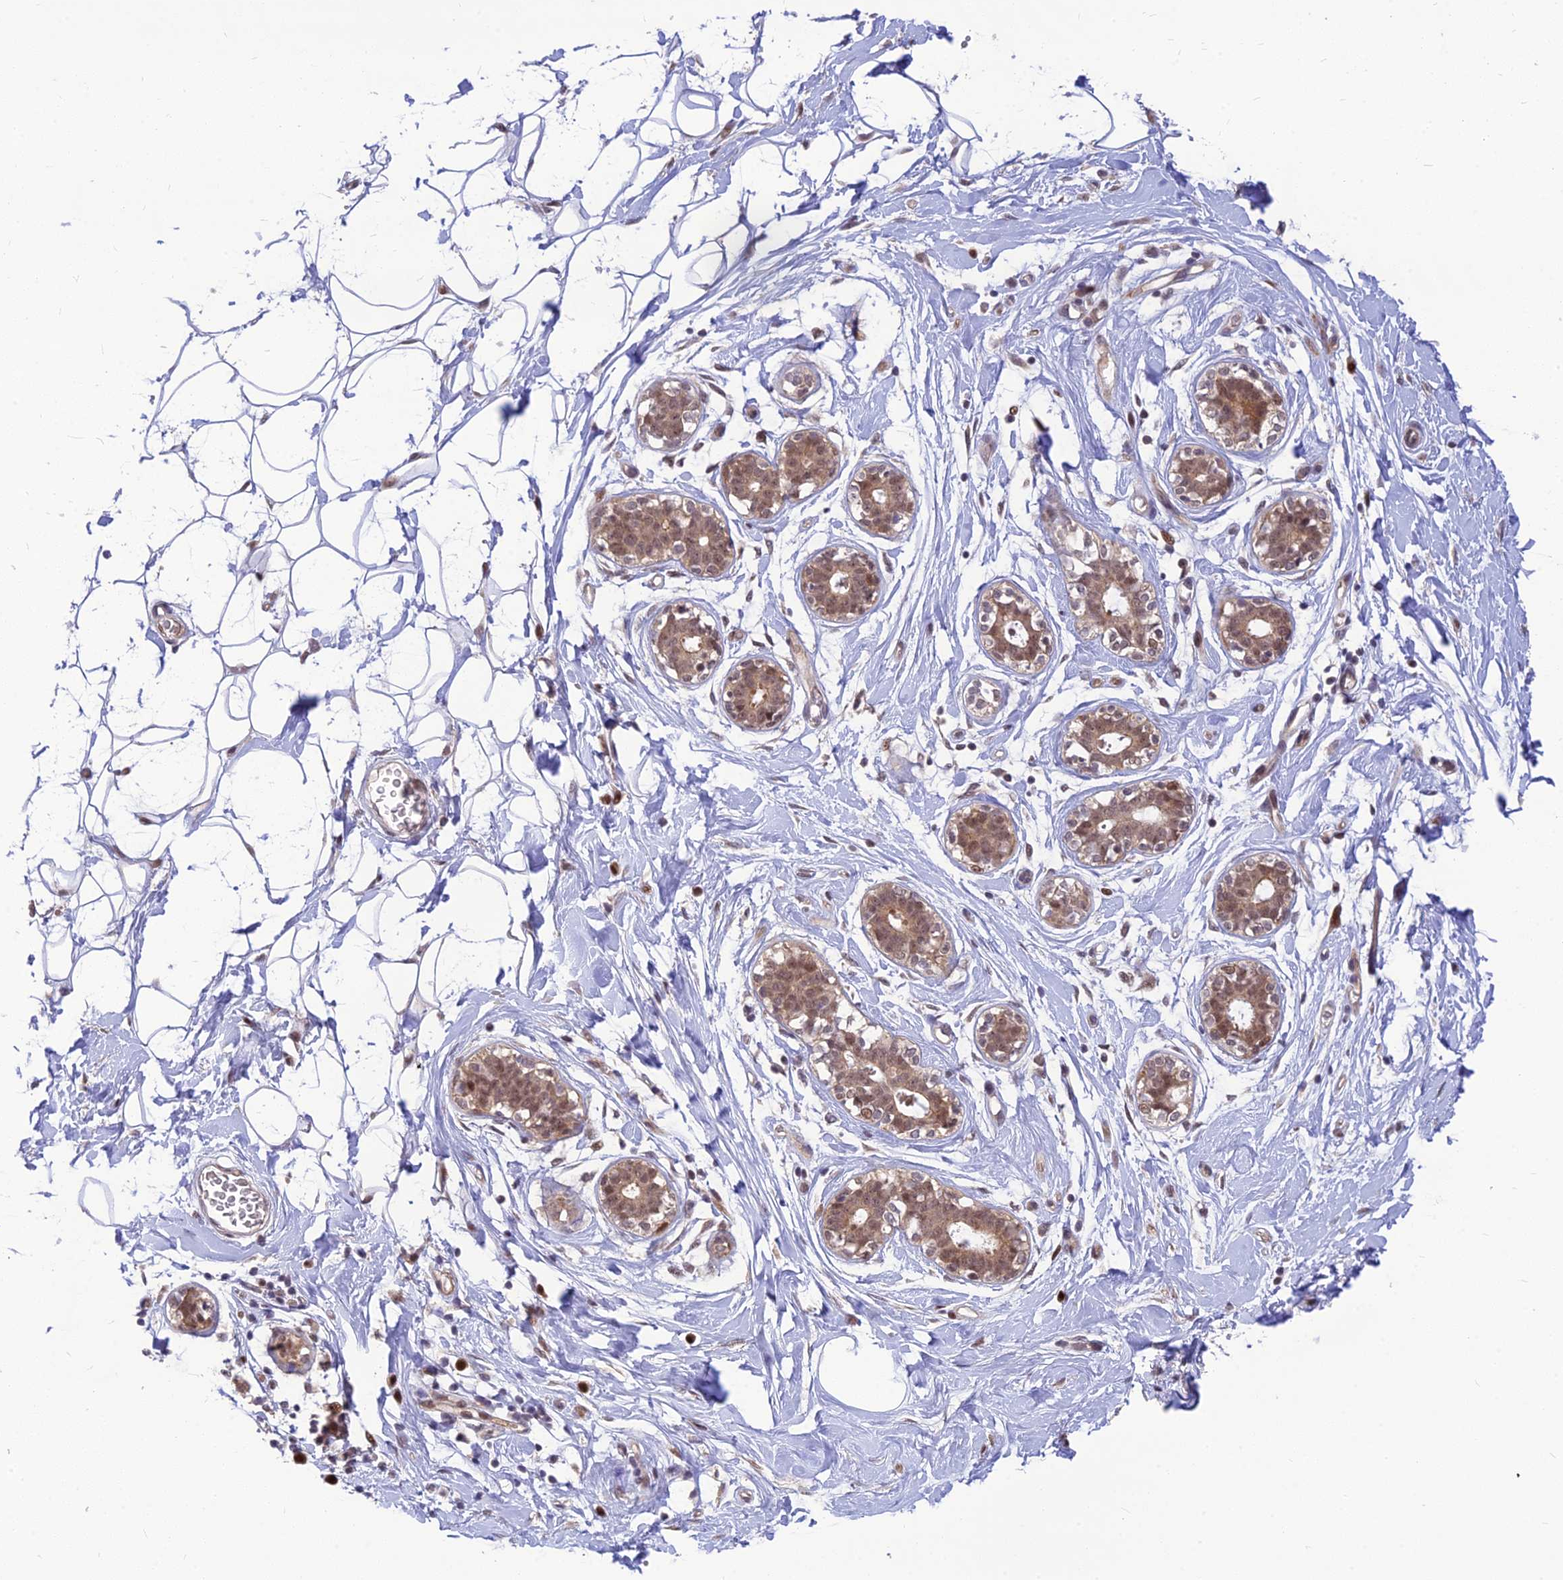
{"staining": {"intensity": "negative", "quantity": "none", "location": "none"}, "tissue": "adipose tissue", "cell_type": "Adipocytes", "image_type": "normal", "snomed": [{"axis": "morphology", "description": "Normal tissue, NOS"}, {"axis": "topography", "description": "Breast"}], "caption": "Adipocytes are negative for brown protein staining in benign adipose tissue. Brightfield microscopy of IHC stained with DAB (brown) and hematoxylin (blue), captured at high magnification.", "gene": "ASPDH", "patient": {"sex": "female", "age": 26}}